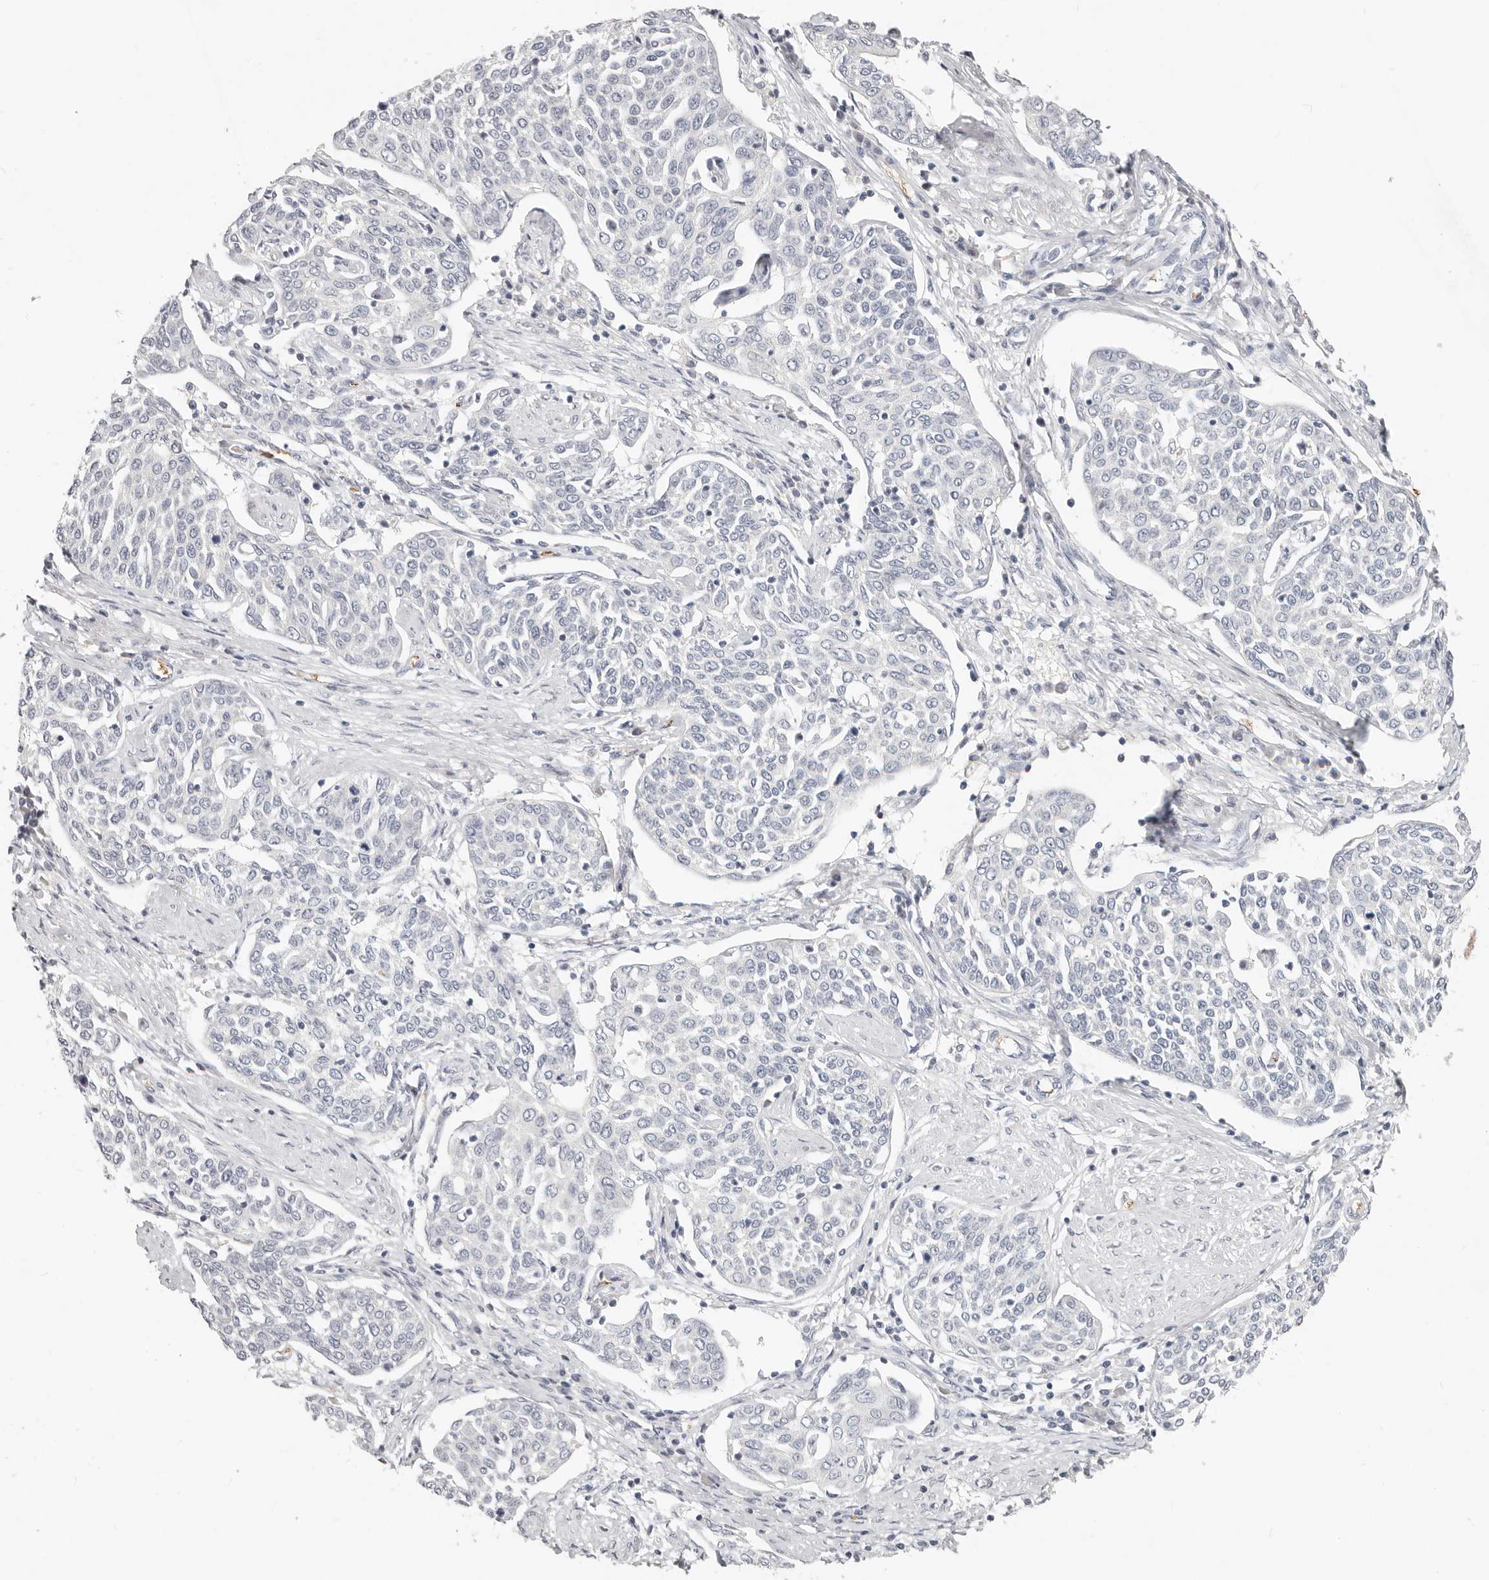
{"staining": {"intensity": "negative", "quantity": "none", "location": "none"}, "tissue": "cervical cancer", "cell_type": "Tumor cells", "image_type": "cancer", "snomed": [{"axis": "morphology", "description": "Squamous cell carcinoma, NOS"}, {"axis": "topography", "description": "Cervix"}], "caption": "Cervical cancer was stained to show a protein in brown. There is no significant positivity in tumor cells. The staining was performed using DAB (3,3'-diaminobenzidine) to visualize the protein expression in brown, while the nuclei were stained in blue with hematoxylin (Magnification: 20x).", "gene": "TMEM63B", "patient": {"sex": "female", "age": 34}}